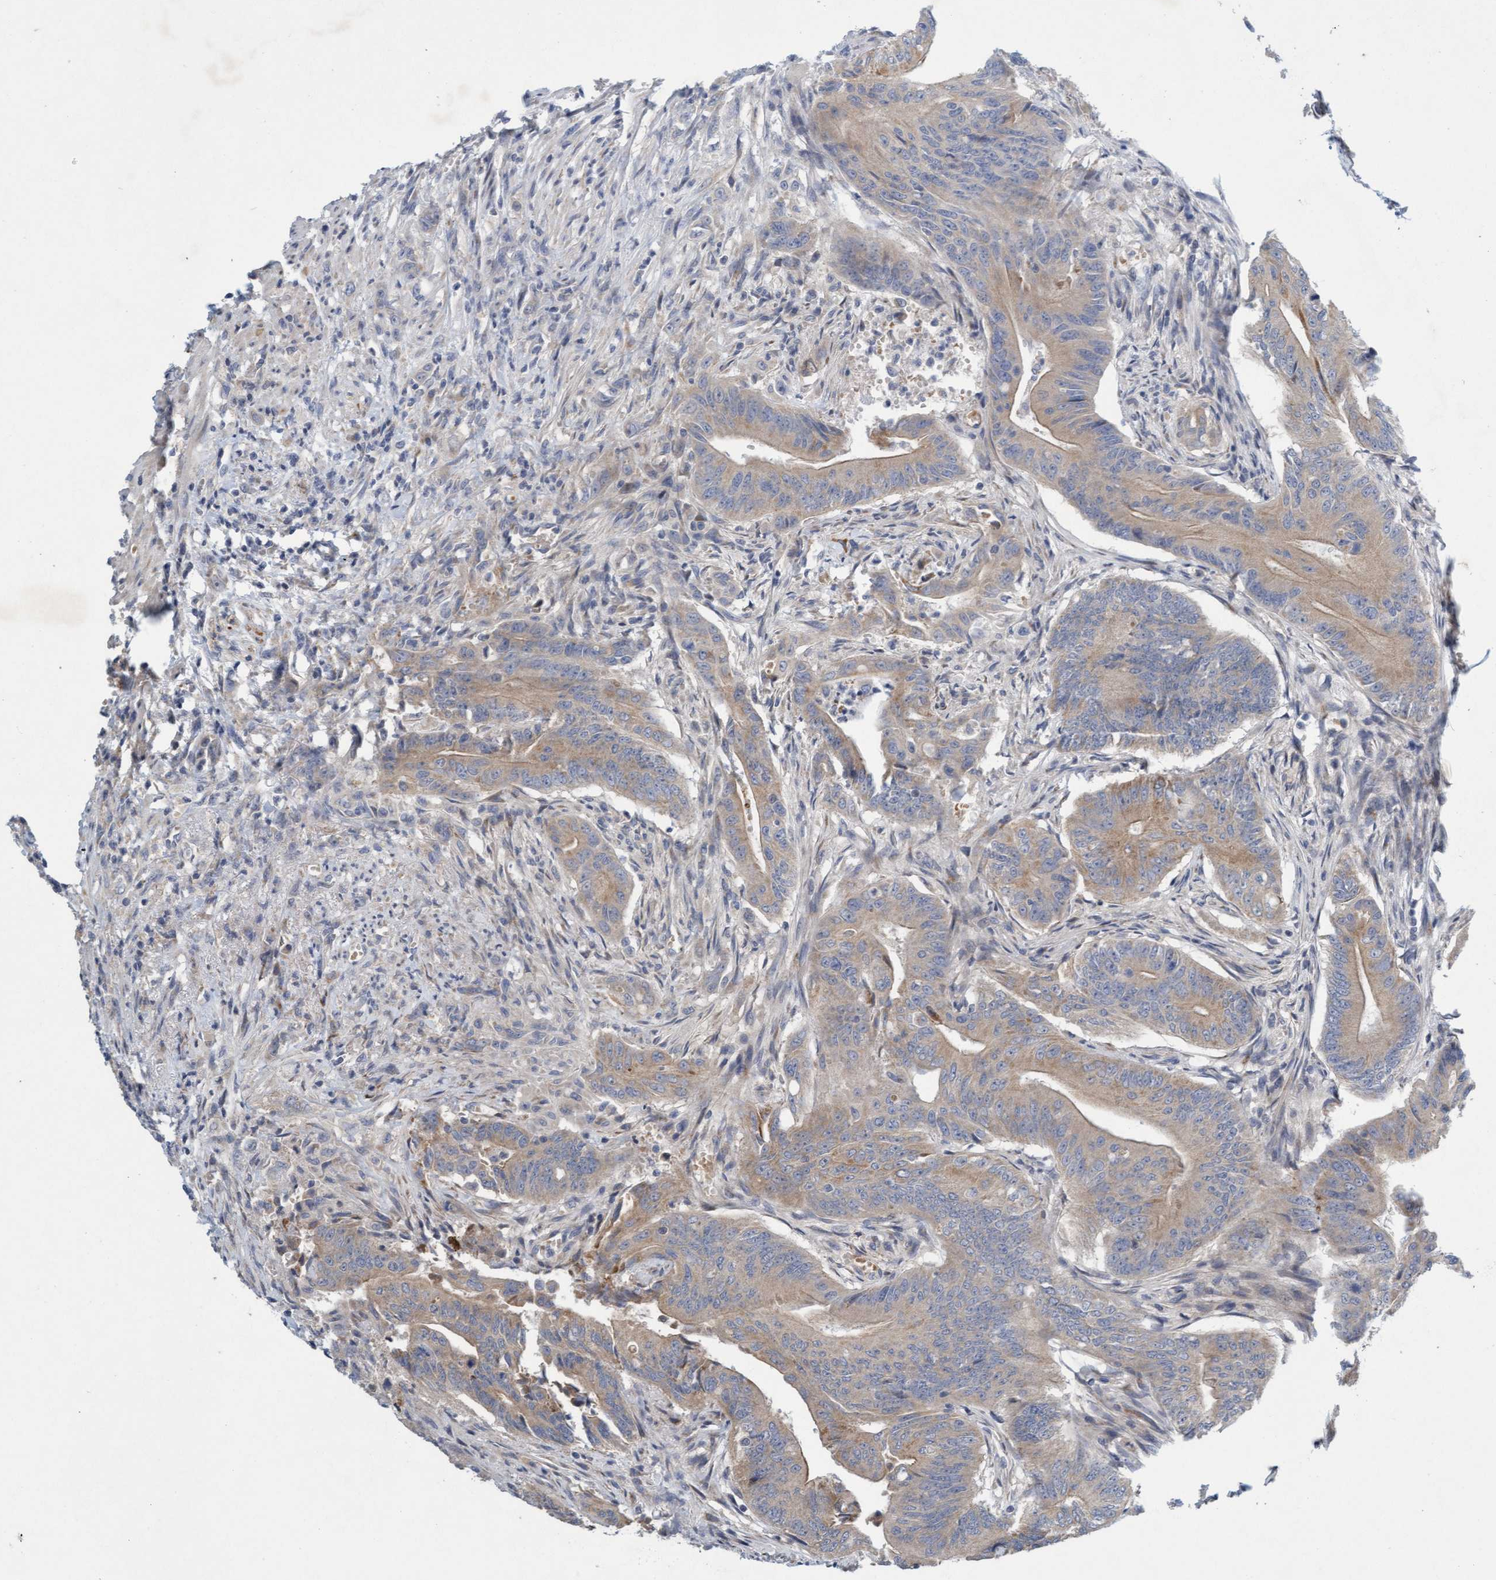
{"staining": {"intensity": "weak", "quantity": ">75%", "location": "cytoplasmic/membranous"}, "tissue": "colorectal cancer", "cell_type": "Tumor cells", "image_type": "cancer", "snomed": [{"axis": "morphology", "description": "Adenoma, NOS"}, {"axis": "morphology", "description": "Adenocarcinoma, NOS"}, {"axis": "topography", "description": "Colon"}], "caption": "Protein staining of colorectal cancer tissue demonstrates weak cytoplasmic/membranous staining in approximately >75% of tumor cells. Nuclei are stained in blue.", "gene": "DDHD2", "patient": {"sex": "male", "age": 79}}